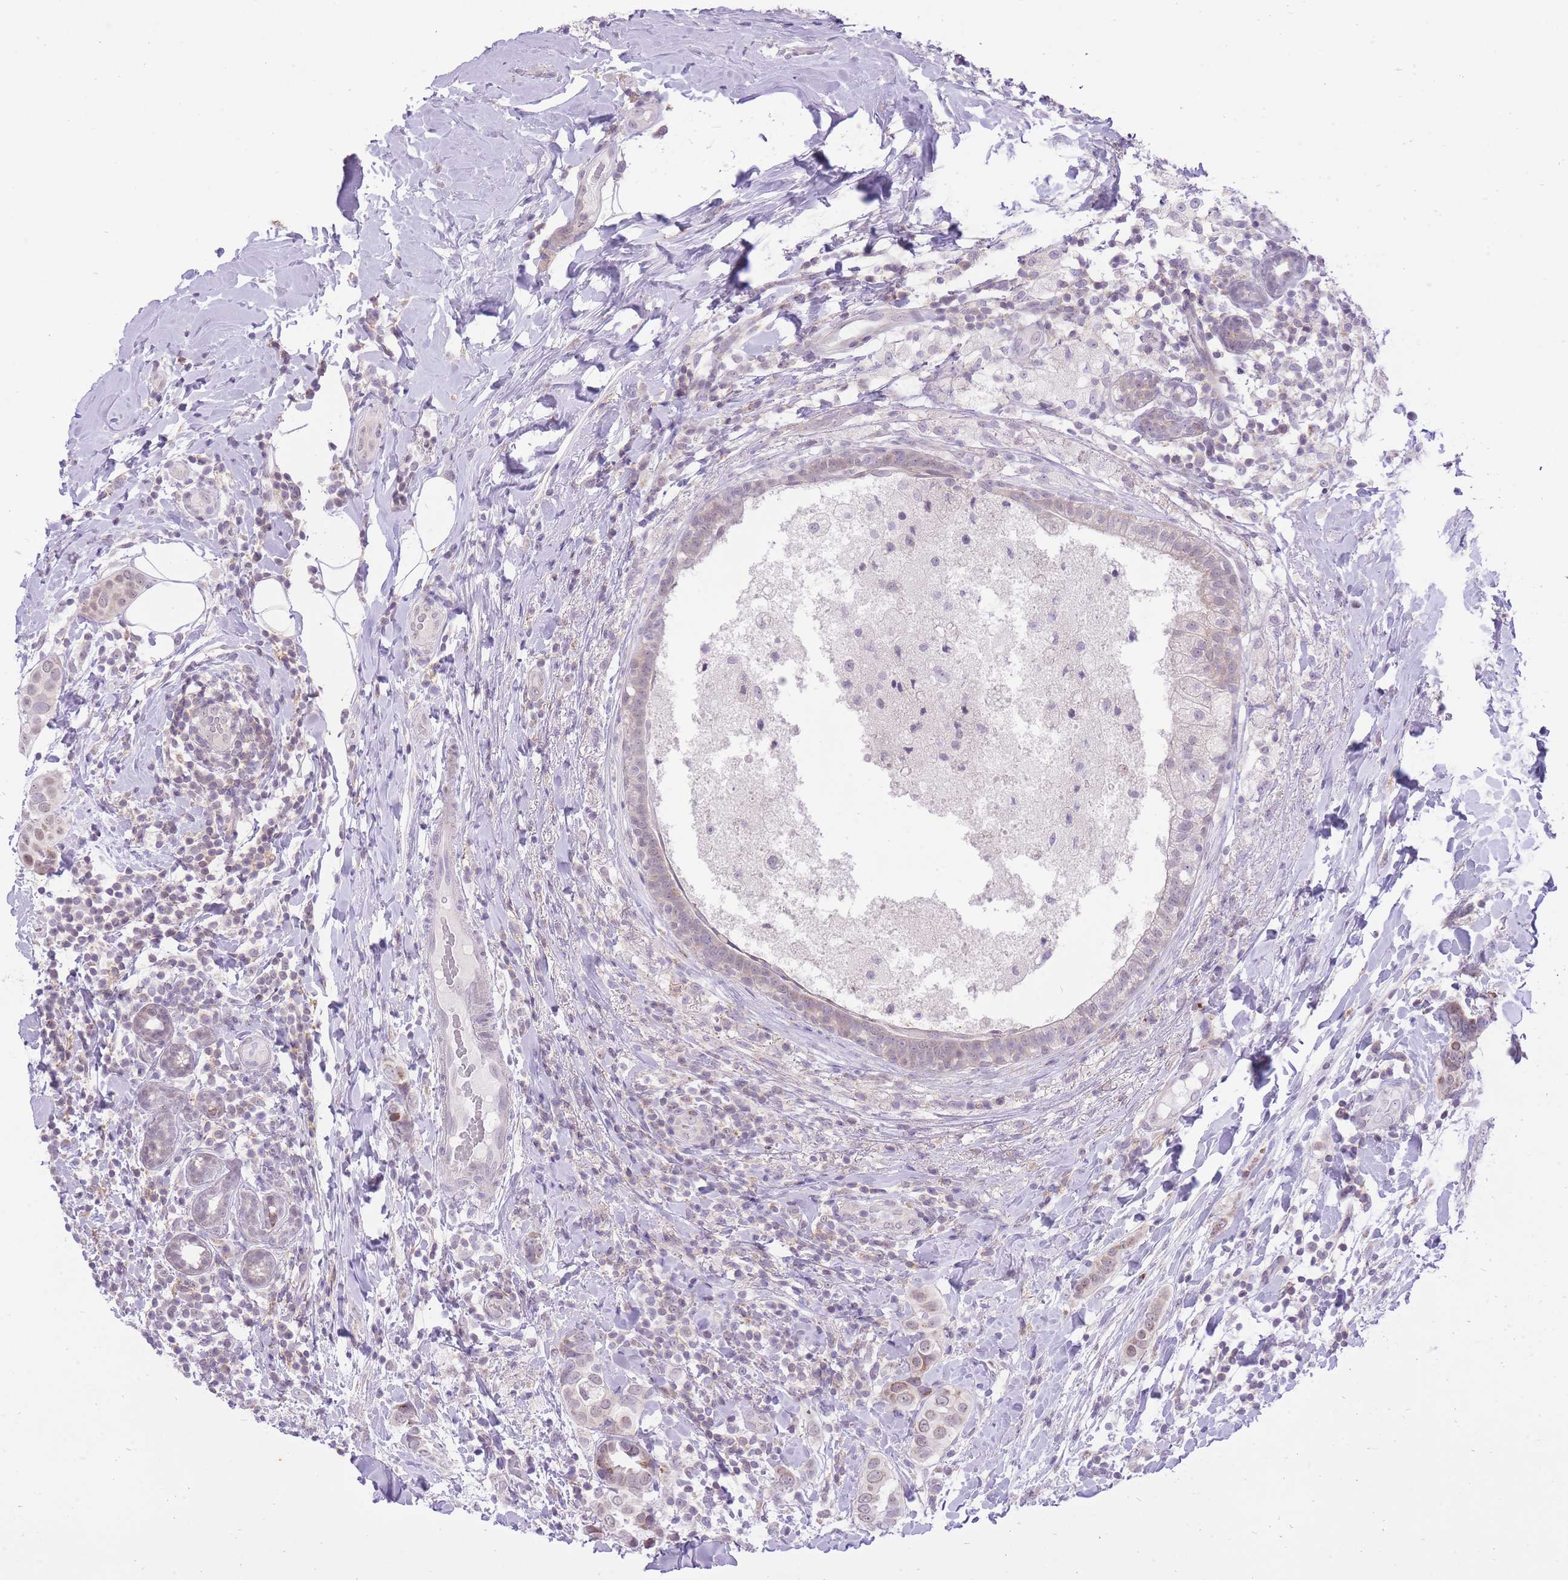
{"staining": {"intensity": "weak", "quantity": "<25%", "location": "cytoplasmic/membranous"}, "tissue": "breast cancer", "cell_type": "Tumor cells", "image_type": "cancer", "snomed": [{"axis": "morphology", "description": "Lobular carcinoma"}, {"axis": "topography", "description": "Breast"}], "caption": "Tumor cells show no significant protein positivity in breast cancer.", "gene": "DENND2D", "patient": {"sex": "female", "age": 51}}